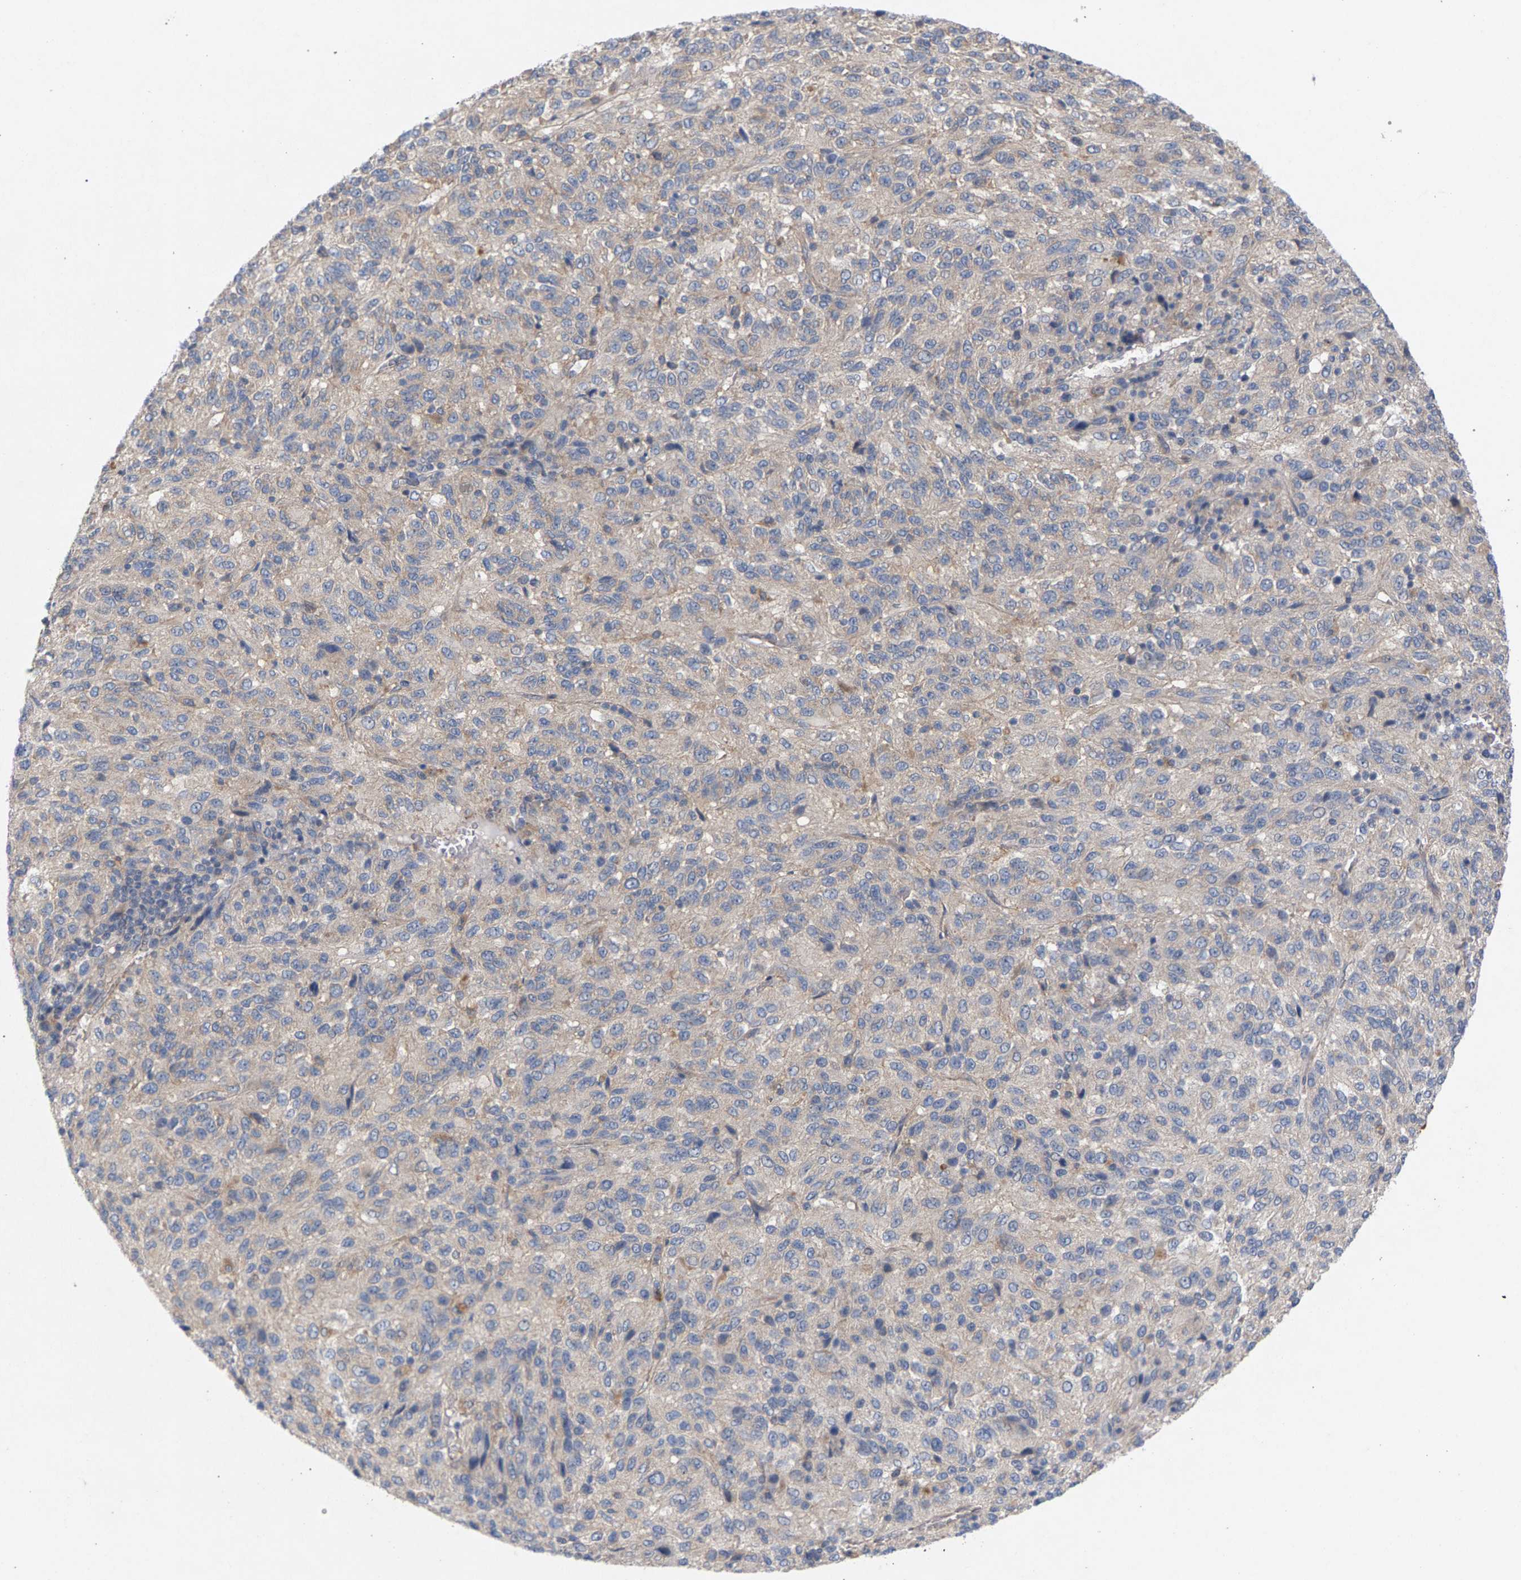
{"staining": {"intensity": "weak", "quantity": "<25%", "location": "cytoplasmic/membranous"}, "tissue": "melanoma", "cell_type": "Tumor cells", "image_type": "cancer", "snomed": [{"axis": "morphology", "description": "Malignant melanoma, Metastatic site"}, {"axis": "topography", "description": "Lung"}], "caption": "Immunohistochemical staining of human melanoma exhibits no significant staining in tumor cells.", "gene": "MAMDC2", "patient": {"sex": "male", "age": 64}}